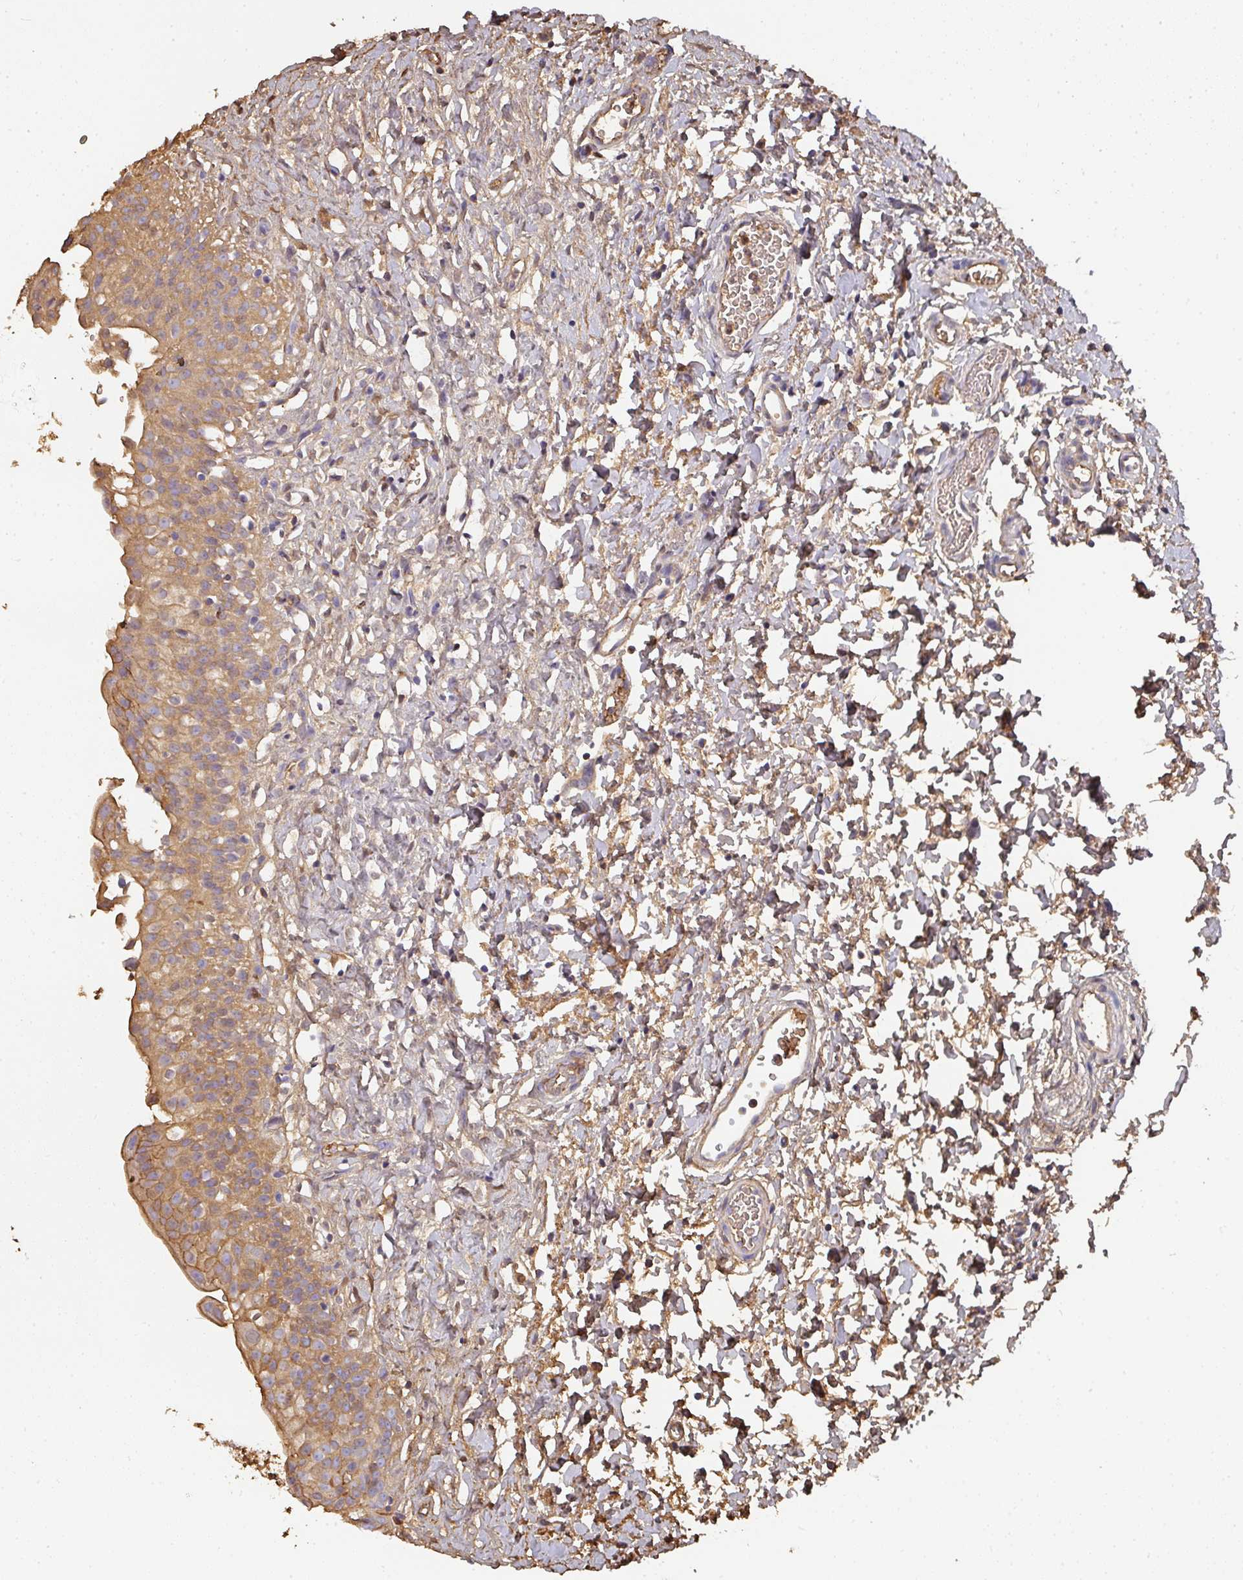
{"staining": {"intensity": "moderate", "quantity": "25%-75%", "location": "cytoplasmic/membranous"}, "tissue": "urinary bladder", "cell_type": "Urothelial cells", "image_type": "normal", "snomed": [{"axis": "morphology", "description": "Normal tissue, NOS"}, {"axis": "topography", "description": "Urinary bladder"}], "caption": "Urothelial cells demonstrate medium levels of moderate cytoplasmic/membranous expression in about 25%-75% of cells in benign human urinary bladder.", "gene": "ALB", "patient": {"sex": "male", "age": 51}}